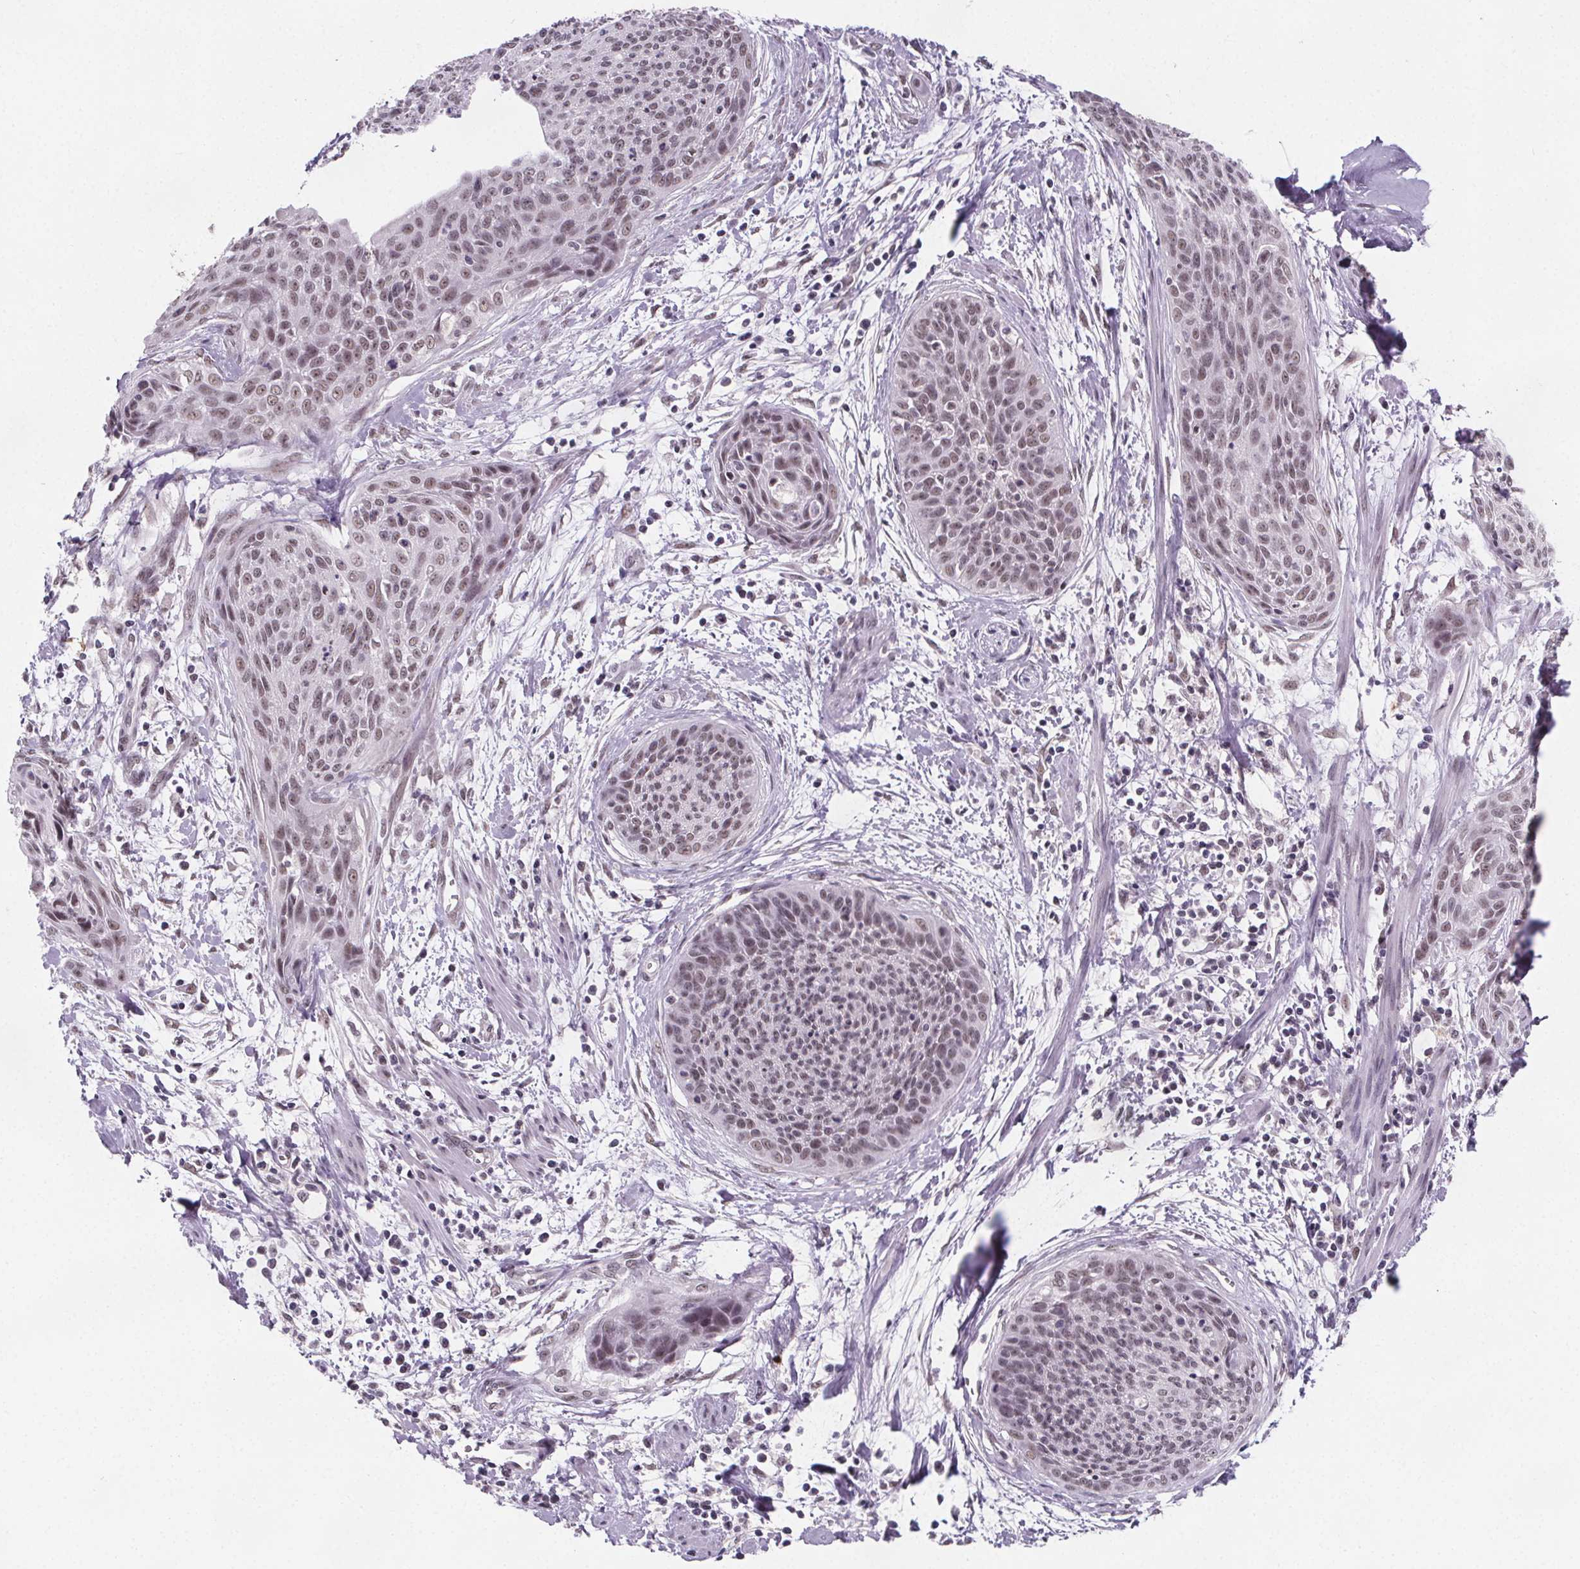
{"staining": {"intensity": "moderate", "quantity": ">75%", "location": "nuclear"}, "tissue": "cervical cancer", "cell_type": "Tumor cells", "image_type": "cancer", "snomed": [{"axis": "morphology", "description": "Squamous cell carcinoma, NOS"}, {"axis": "topography", "description": "Cervix"}], "caption": "Human squamous cell carcinoma (cervical) stained for a protein (brown) displays moderate nuclear positive expression in about >75% of tumor cells.", "gene": "ZNF572", "patient": {"sex": "female", "age": 55}}